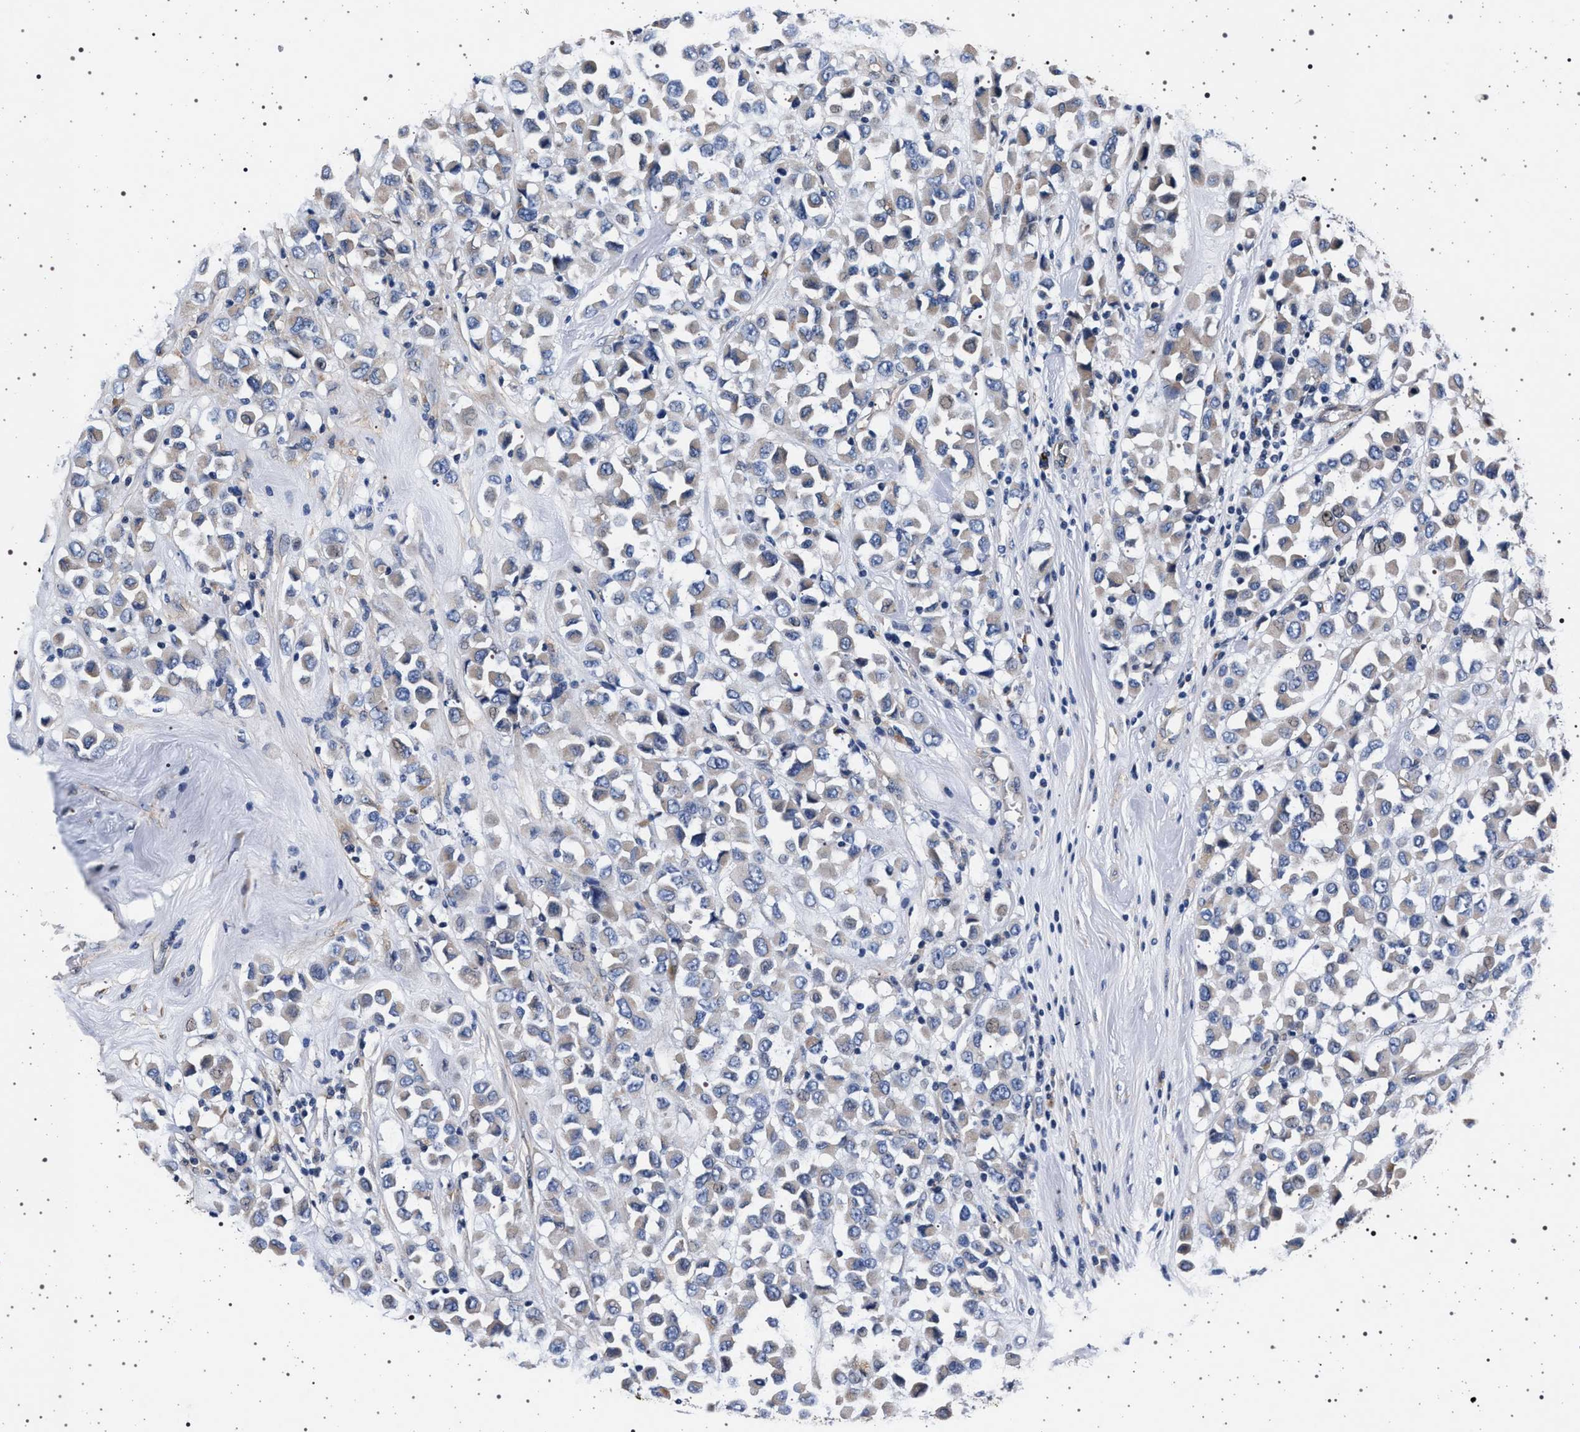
{"staining": {"intensity": "weak", "quantity": "<25%", "location": "cytoplasmic/membranous"}, "tissue": "breast cancer", "cell_type": "Tumor cells", "image_type": "cancer", "snomed": [{"axis": "morphology", "description": "Duct carcinoma"}, {"axis": "topography", "description": "Breast"}], "caption": "The image exhibits no staining of tumor cells in breast infiltrating ductal carcinoma. (DAB immunohistochemistry (IHC) visualized using brightfield microscopy, high magnification).", "gene": "KCNK6", "patient": {"sex": "female", "age": 61}}